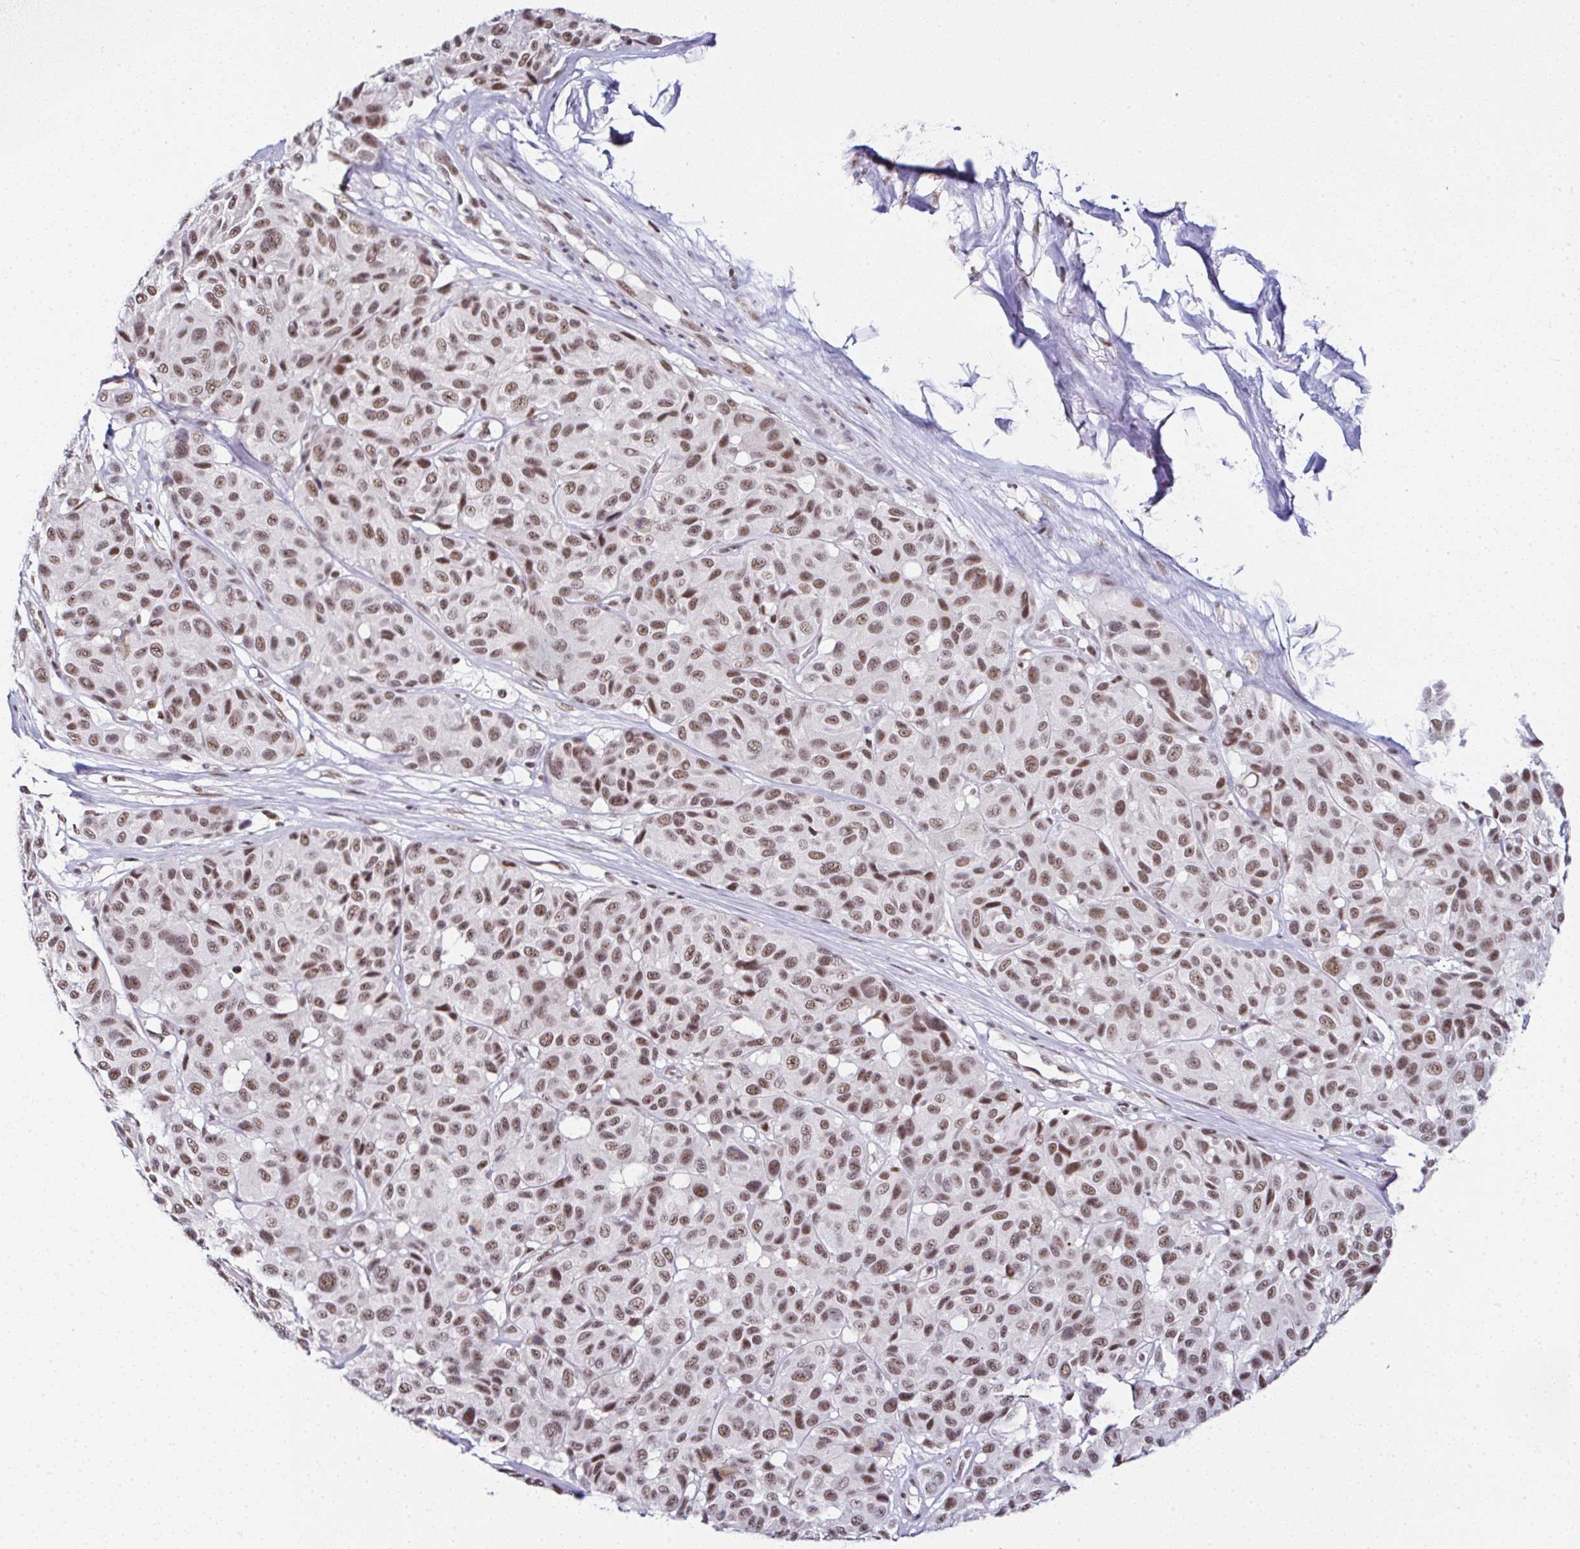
{"staining": {"intensity": "moderate", "quantity": ">75%", "location": "nuclear"}, "tissue": "melanoma", "cell_type": "Tumor cells", "image_type": "cancer", "snomed": [{"axis": "morphology", "description": "Malignant melanoma, NOS"}, {"axis": "topography", "description": "Skin"}], "caption": "The micrograph shows immunohistochemical staining of melanoma. There is moderate nuclear positivity is identified in approximately >75% of tumor cells. The protein of interest is stained brown, and the nuclei are stained in blue (DAB IHC with brightfield microscopy, high magnification).", "gene": "PTPN2", "patient": {"sex": "female", "age": 66}}